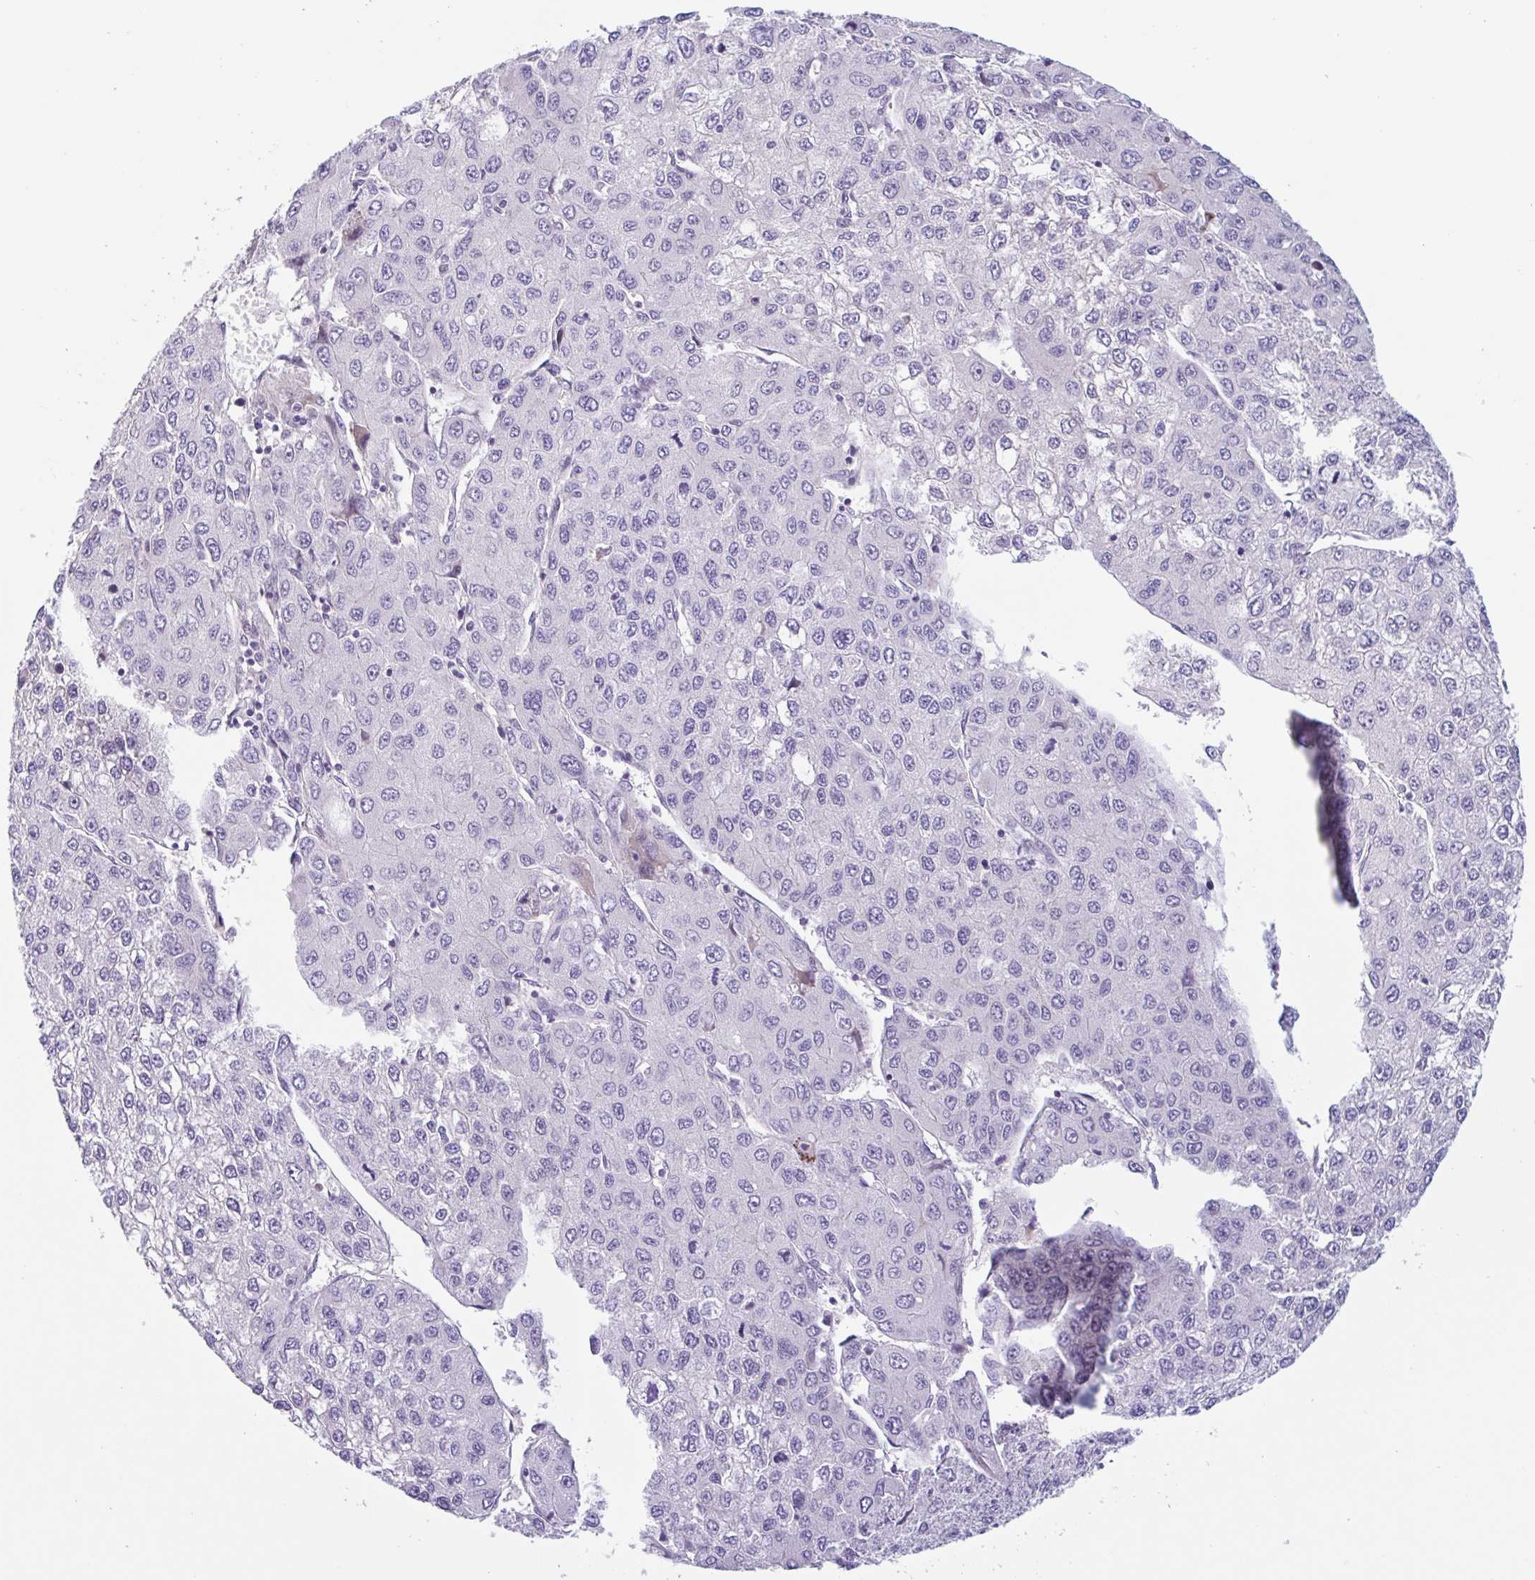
{"staining": {"intensity": "negative", "quantity": "none", "location": "none"}, "tissue": "liver cancer", "cell_type": "Tumor cells", "image_type": "cancer", "snomed": [{"axis": "morphology", "description": "Carcinoma, Hepatocellular, NOS"}, {"axis": "topography", "description": "Liver"}], "caption": "The image exhibits no staining of tumor cells in hepatocellular carcinoma (liver).", "gene": "MYH10", "patient": {"sex": "female", "age": 66}}